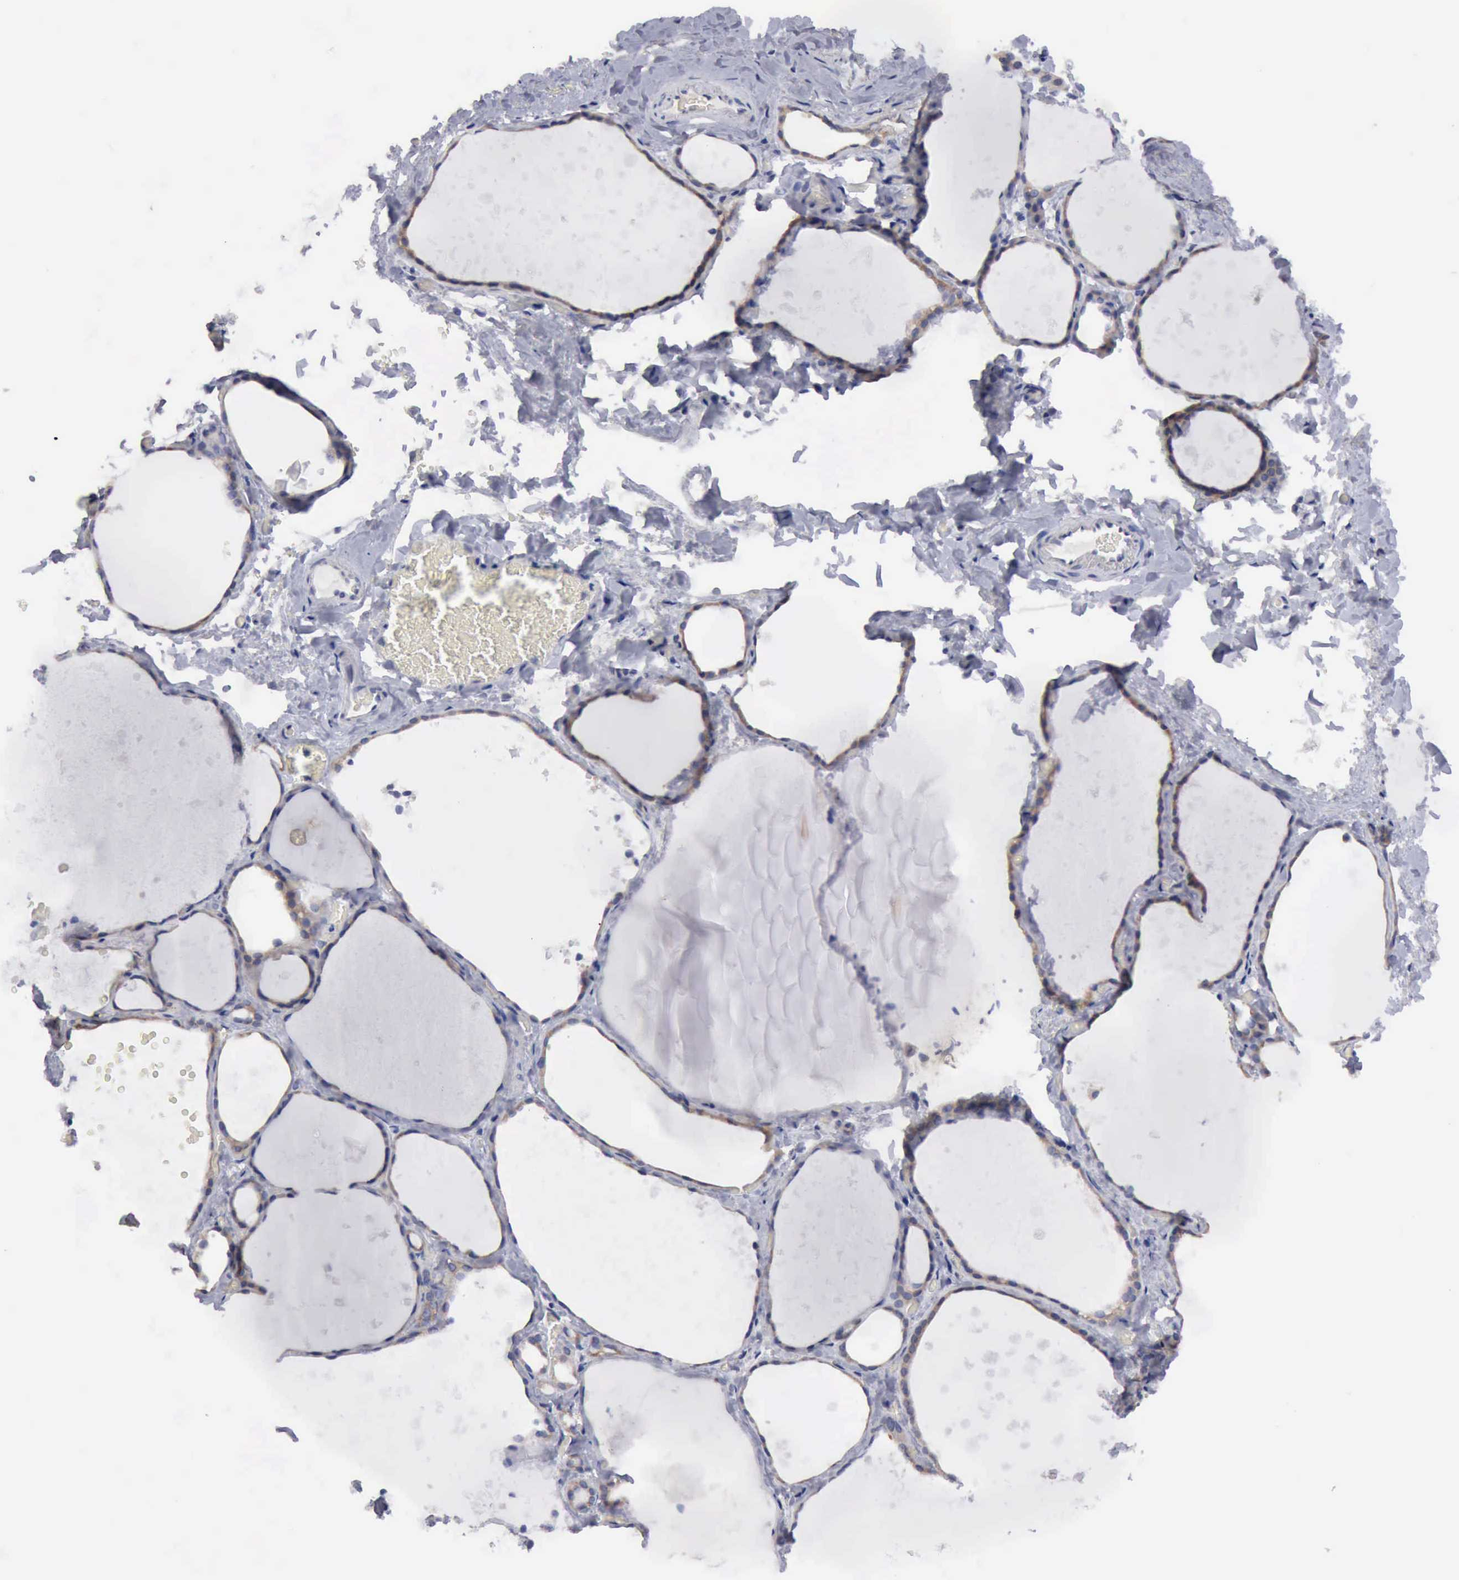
{"staining": {"intensity": "weak", "quantity": ">75%", "location": "cytoplasmic/membranous"}, "tissue": "thyroid gland", "cell_type": "Glandular cells", "image_type": "normal", "snomed": [{"axis": "morphology", "description": "Normal tissue, NOS"}, {"axis": "topography", "description": "Thyroid gland"}], "caption": "Immunohistochemical staining of unremarkable thyroid gland reveals >75% levels of weak cytoplasmic/membranous protein expression in approximately >75% of glandular cells. The protein is stained brown, and the nuclei are stained in blue (DAB IHC with brightfield microscopy, high magnification).", "gene": "TXLNG", "patient": {"sex": "male", "age": 76}}